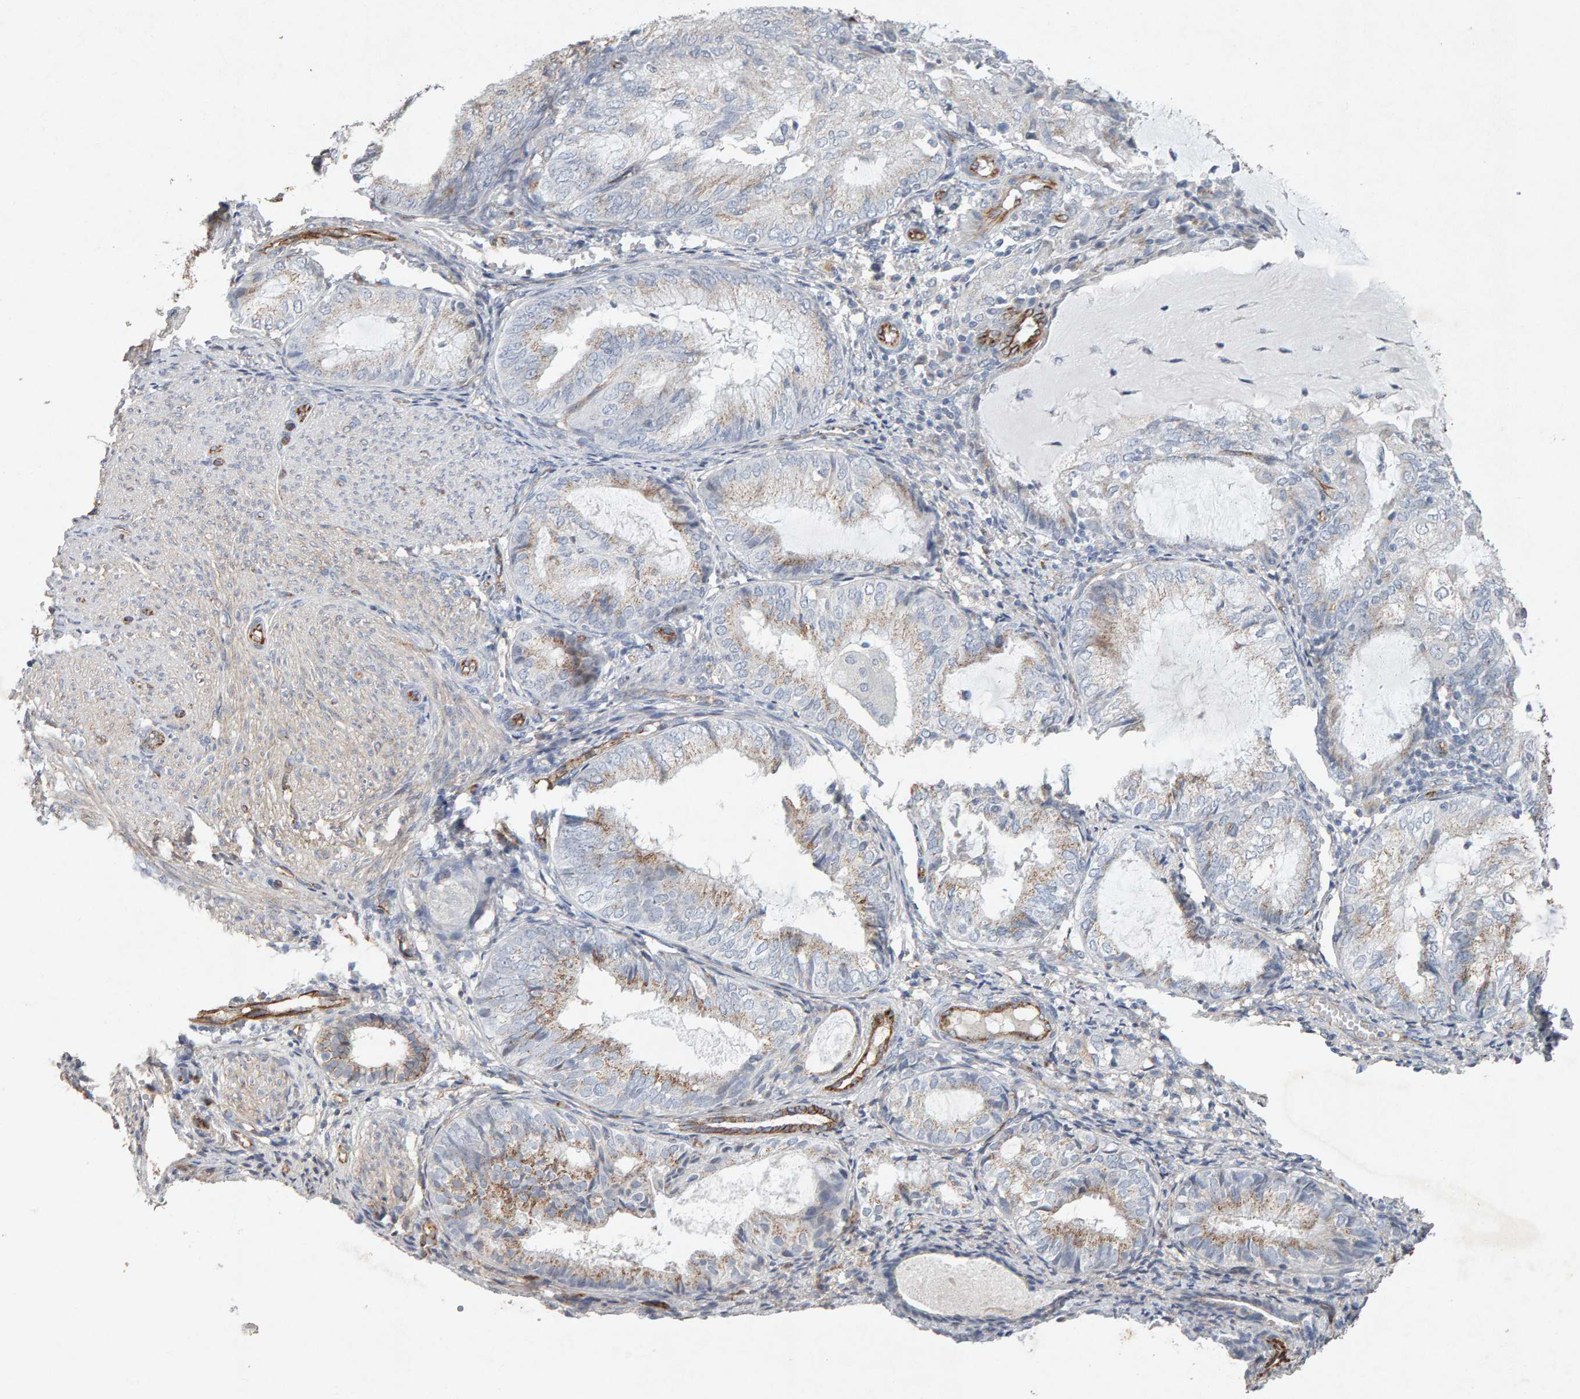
{"staining": {"intensity": "weak", "quantity": "25%-75%", "location": "cytoplasmic/membranous"}, "tissue": "endometrial cancer", "cell_type": "Tumor cells", "image_type": "cancer", "snomed": [{"axis": "morphology", "description": "Adenocarcinoma, NOS"}, {"axis": "topography", "description": "Endometrium"}], "caption": "A low amount of weak cytoplasmic/membranous expression is appreciated in about 25%-75% of tumor cells in endometrial cancer (adenocarcinoma) tissue.", "gene": "PTPRM", "patient": {"sex": "female", "age": 81}}